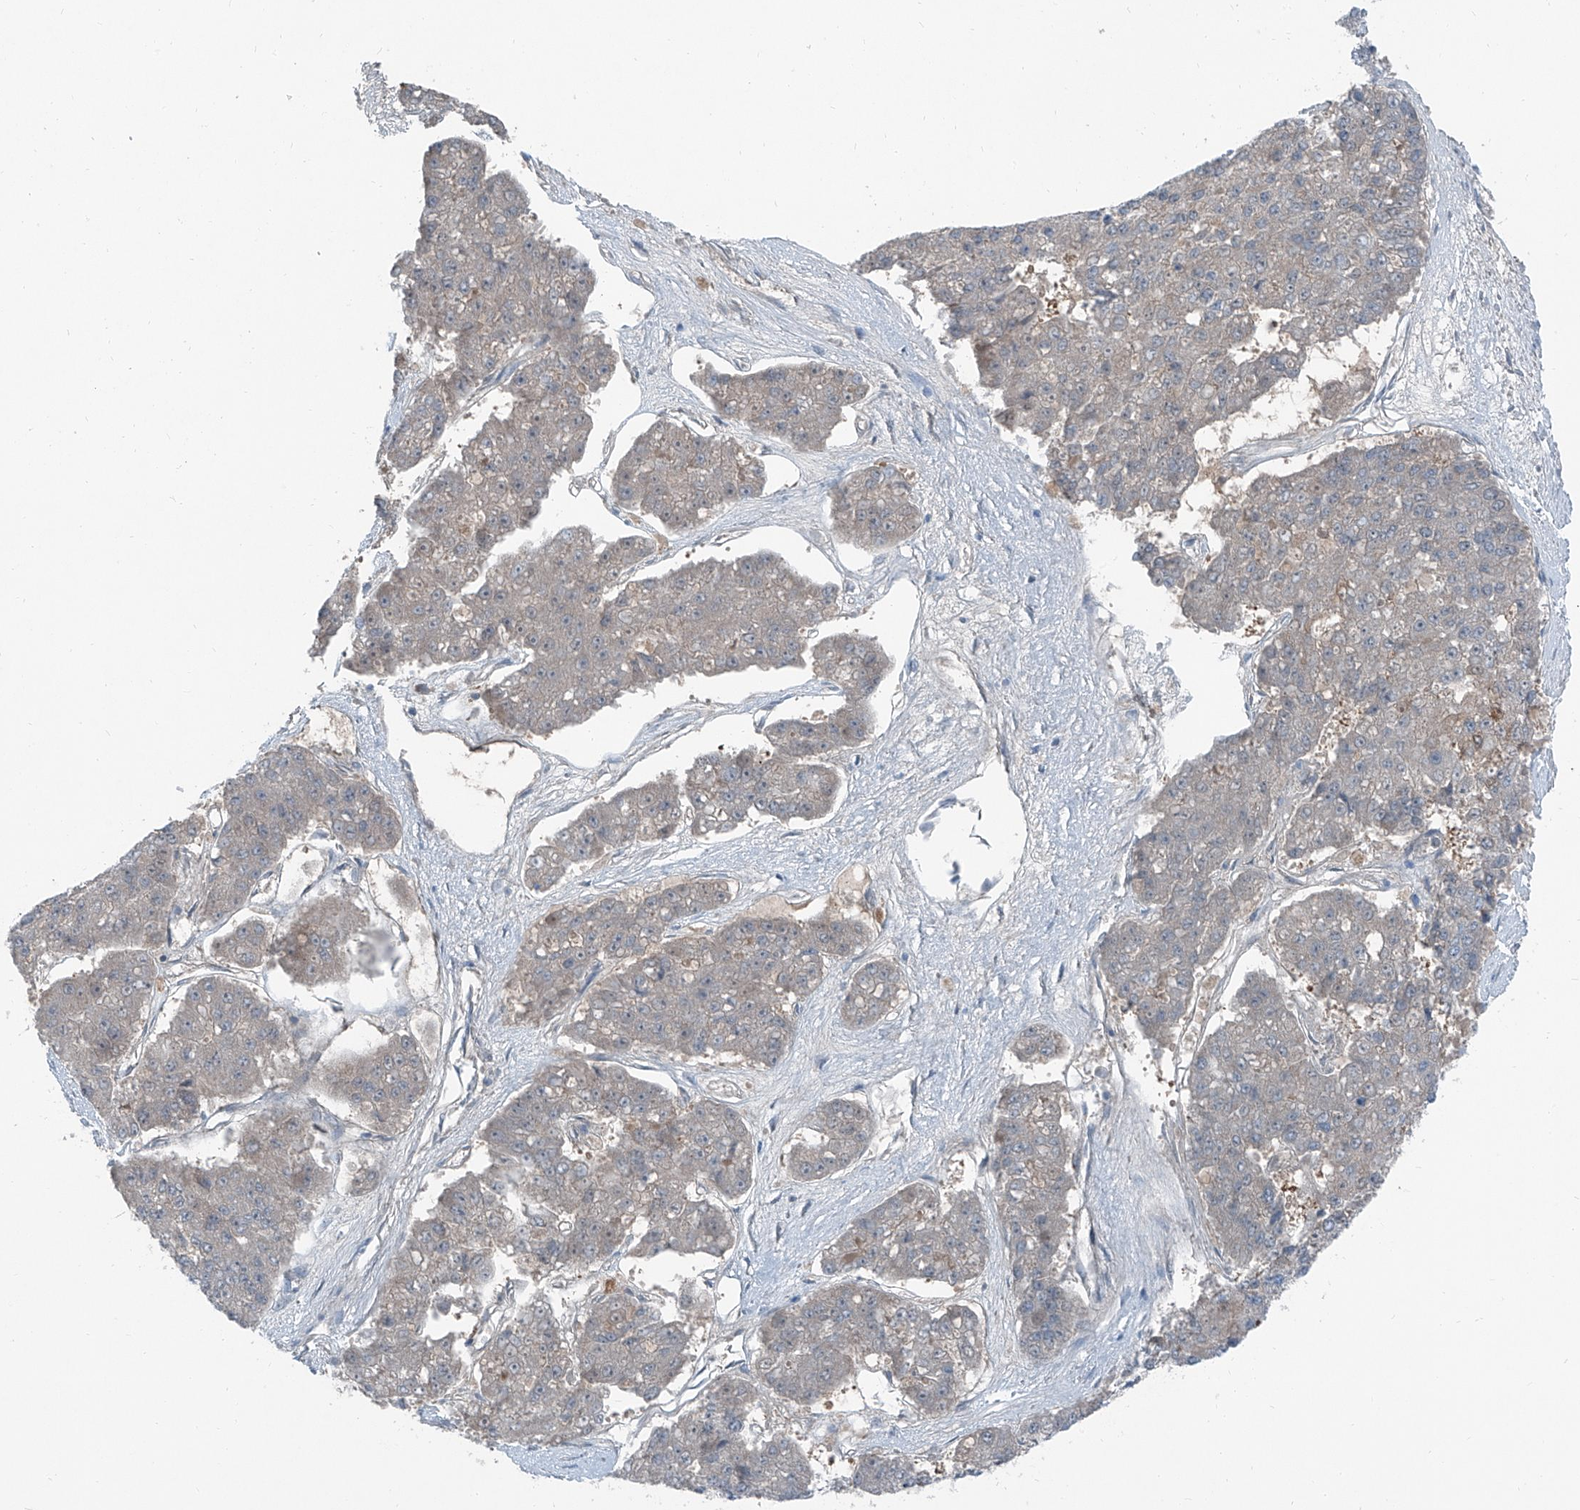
{"staining": {"intensity": "negative", "quantity": "none", "location": "none"}, "tissue": "pancreatic cancer", "cell_type": "Tumor cells", "image_type": "cancer", "snomed": [{"axis": "morphology", "description": "Adenocarcinoma, NOS"}, {"axis": "topography", "description": "Pancreas"}], "caption": "This is an immunohistochemistry (IHC) micrograph of pancreatic cancer (adenocarcinoma). There is no positivity in tumor cells.", "gene": "RGN", "patient": {"sex": "male", "age": 50}}